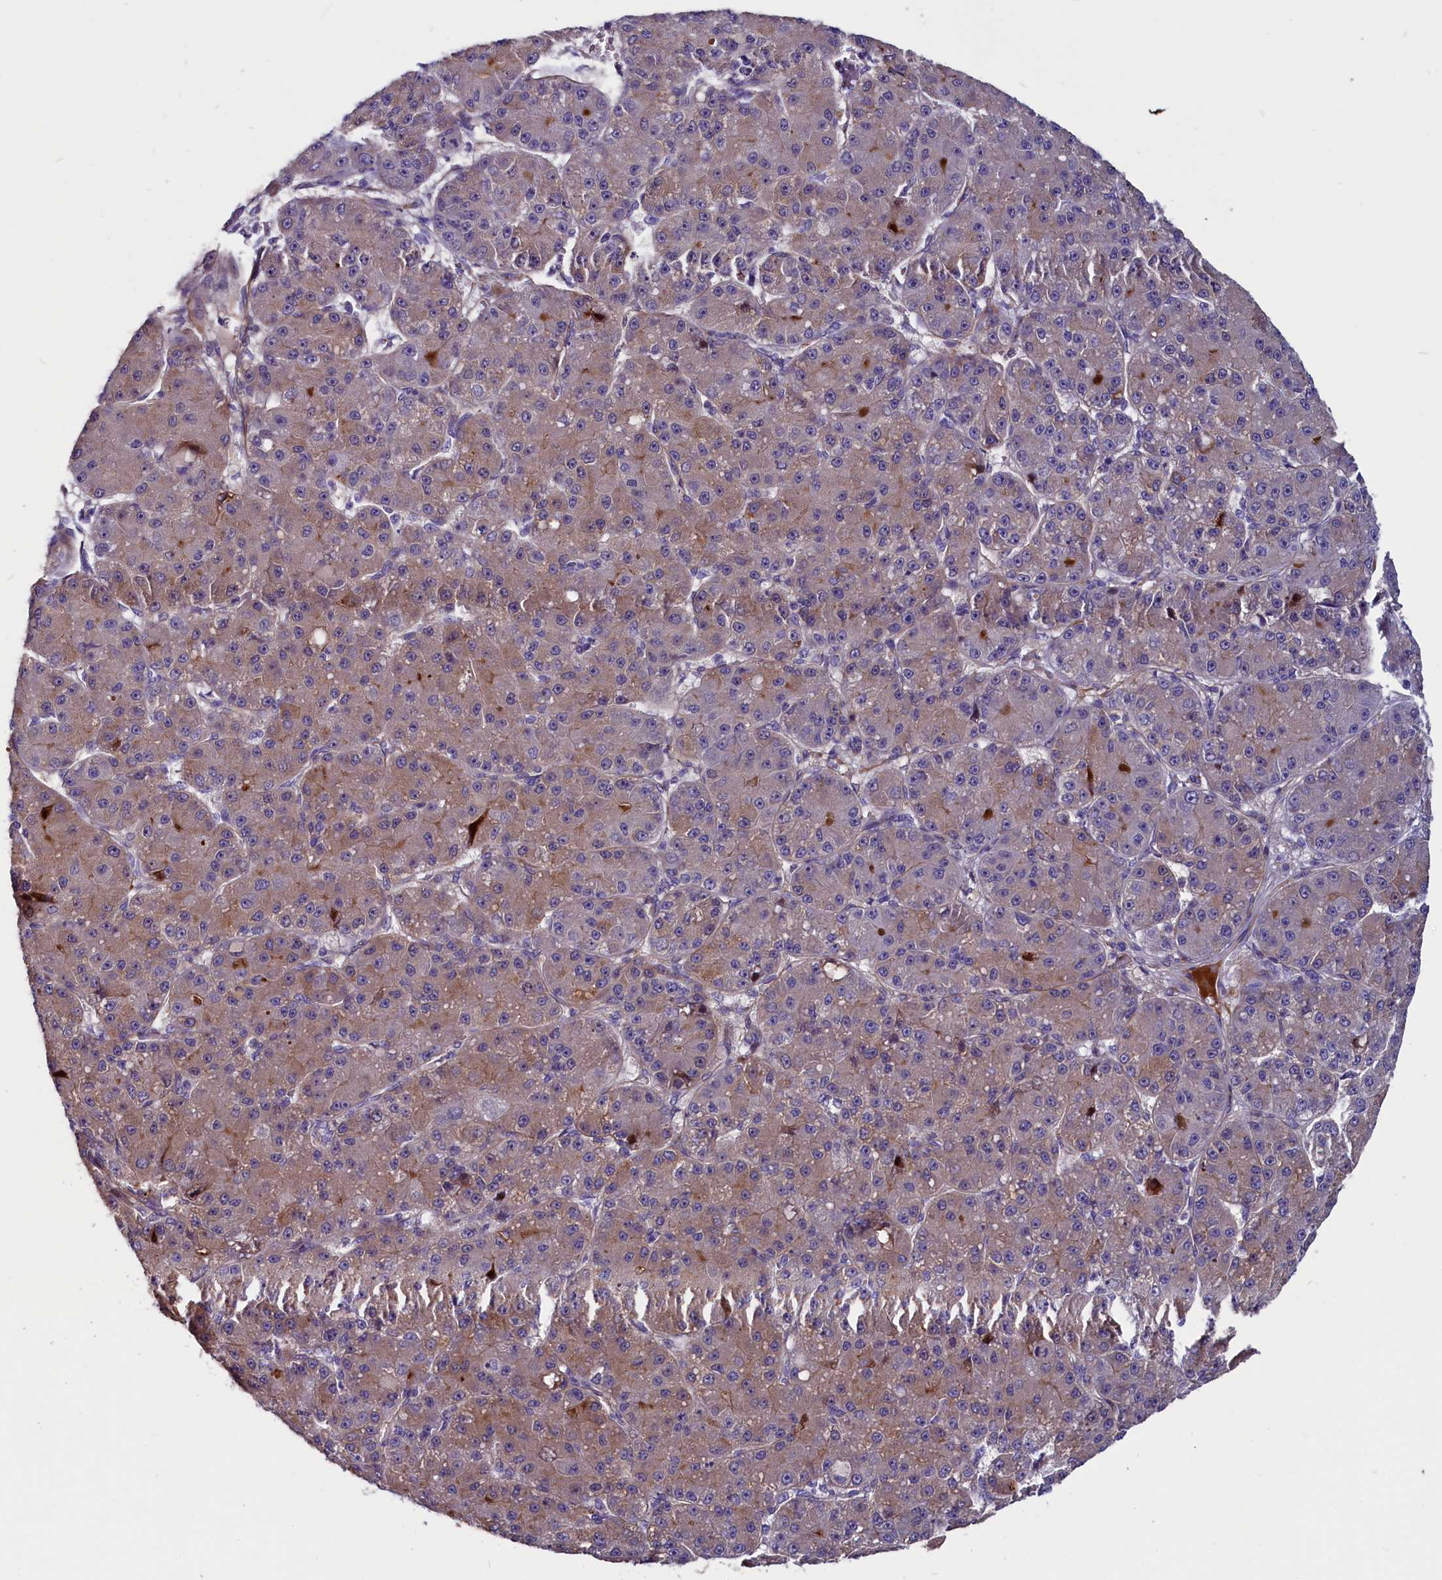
{"staining": {"intensity": "weak", "quantity": ">75%", "location": "cytoplasmic/membranous"}, "tissue": "liver cancer", "cell_type": "Tumor cells", "image_type": "cancer", "snomed": [{"axis": "morphology", "description": "Carcinoma, Hepatocellular, NOS"}, {"axis": "topography", "description": "Liver"}], "caption": "IHC (DAB) staining of hepatocellular carcinoma (liver) reveals weak cytoplasmic/membranous protein expression in about >75% of tumor cells.", "gene": "ZNF749", "patient": {"sex": "male", "age": 67}}